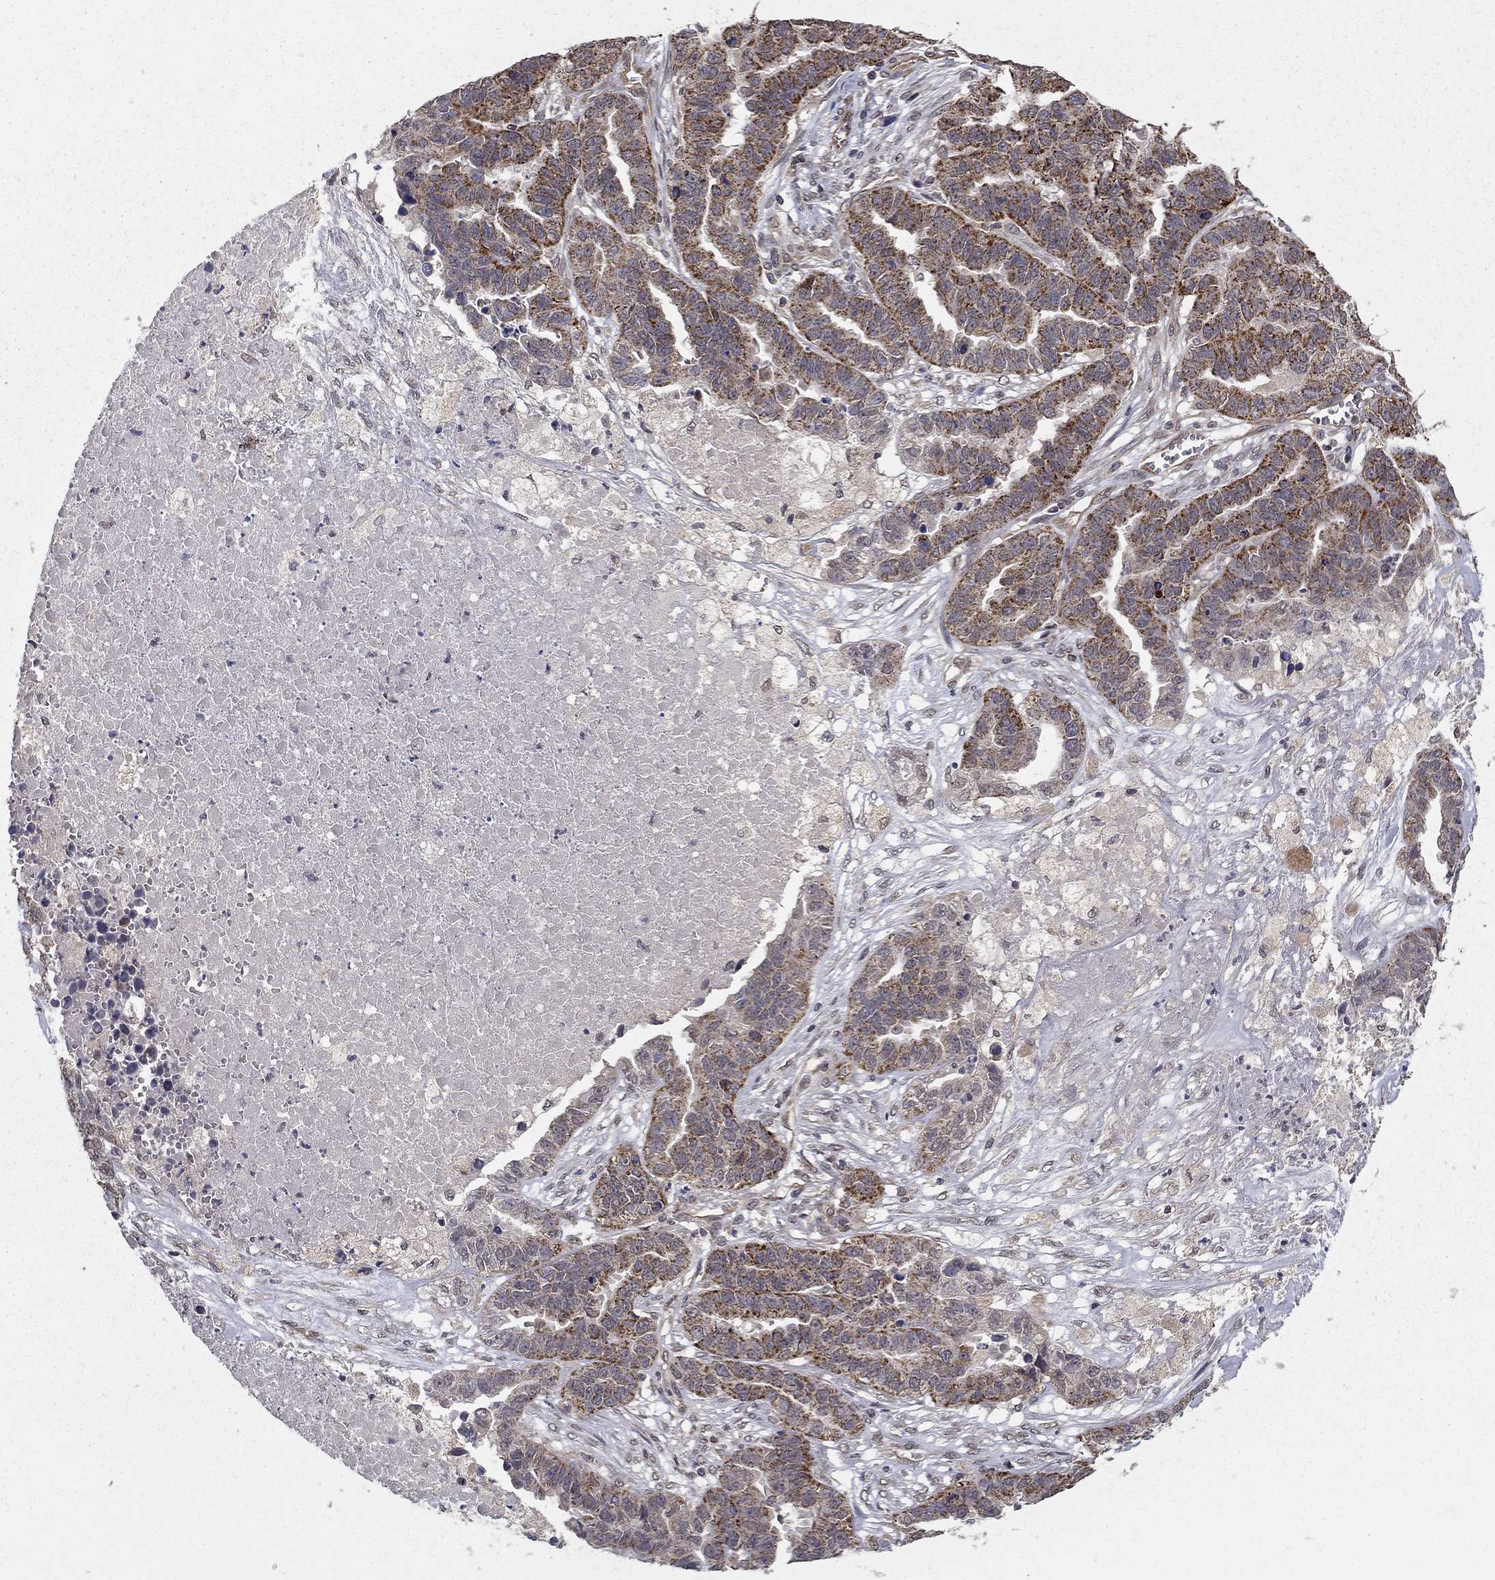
{"staining": {"intensity": "strong", "quantity": "25%-75%", "location": "cytoplasmic/membranous"}, "tissue": "ovarian cancer", "cell_type": "Tumor cells", "image_type": "cancer", "snomed": [{"axis": "morphology", "description": "Cystadenocarcinoma, serous, NOS"}, {"axis": "topography", "description": "Ovary"}], "caption": "Ovarian serous cystadenocarcinoma stained with a brown dye displays strong cytoplasmic/membranous positive positivity in approximately 25%-75% of tumor cells.", "gene": "SLC2A13", "patient": {"sex": "female", "age": 87}}